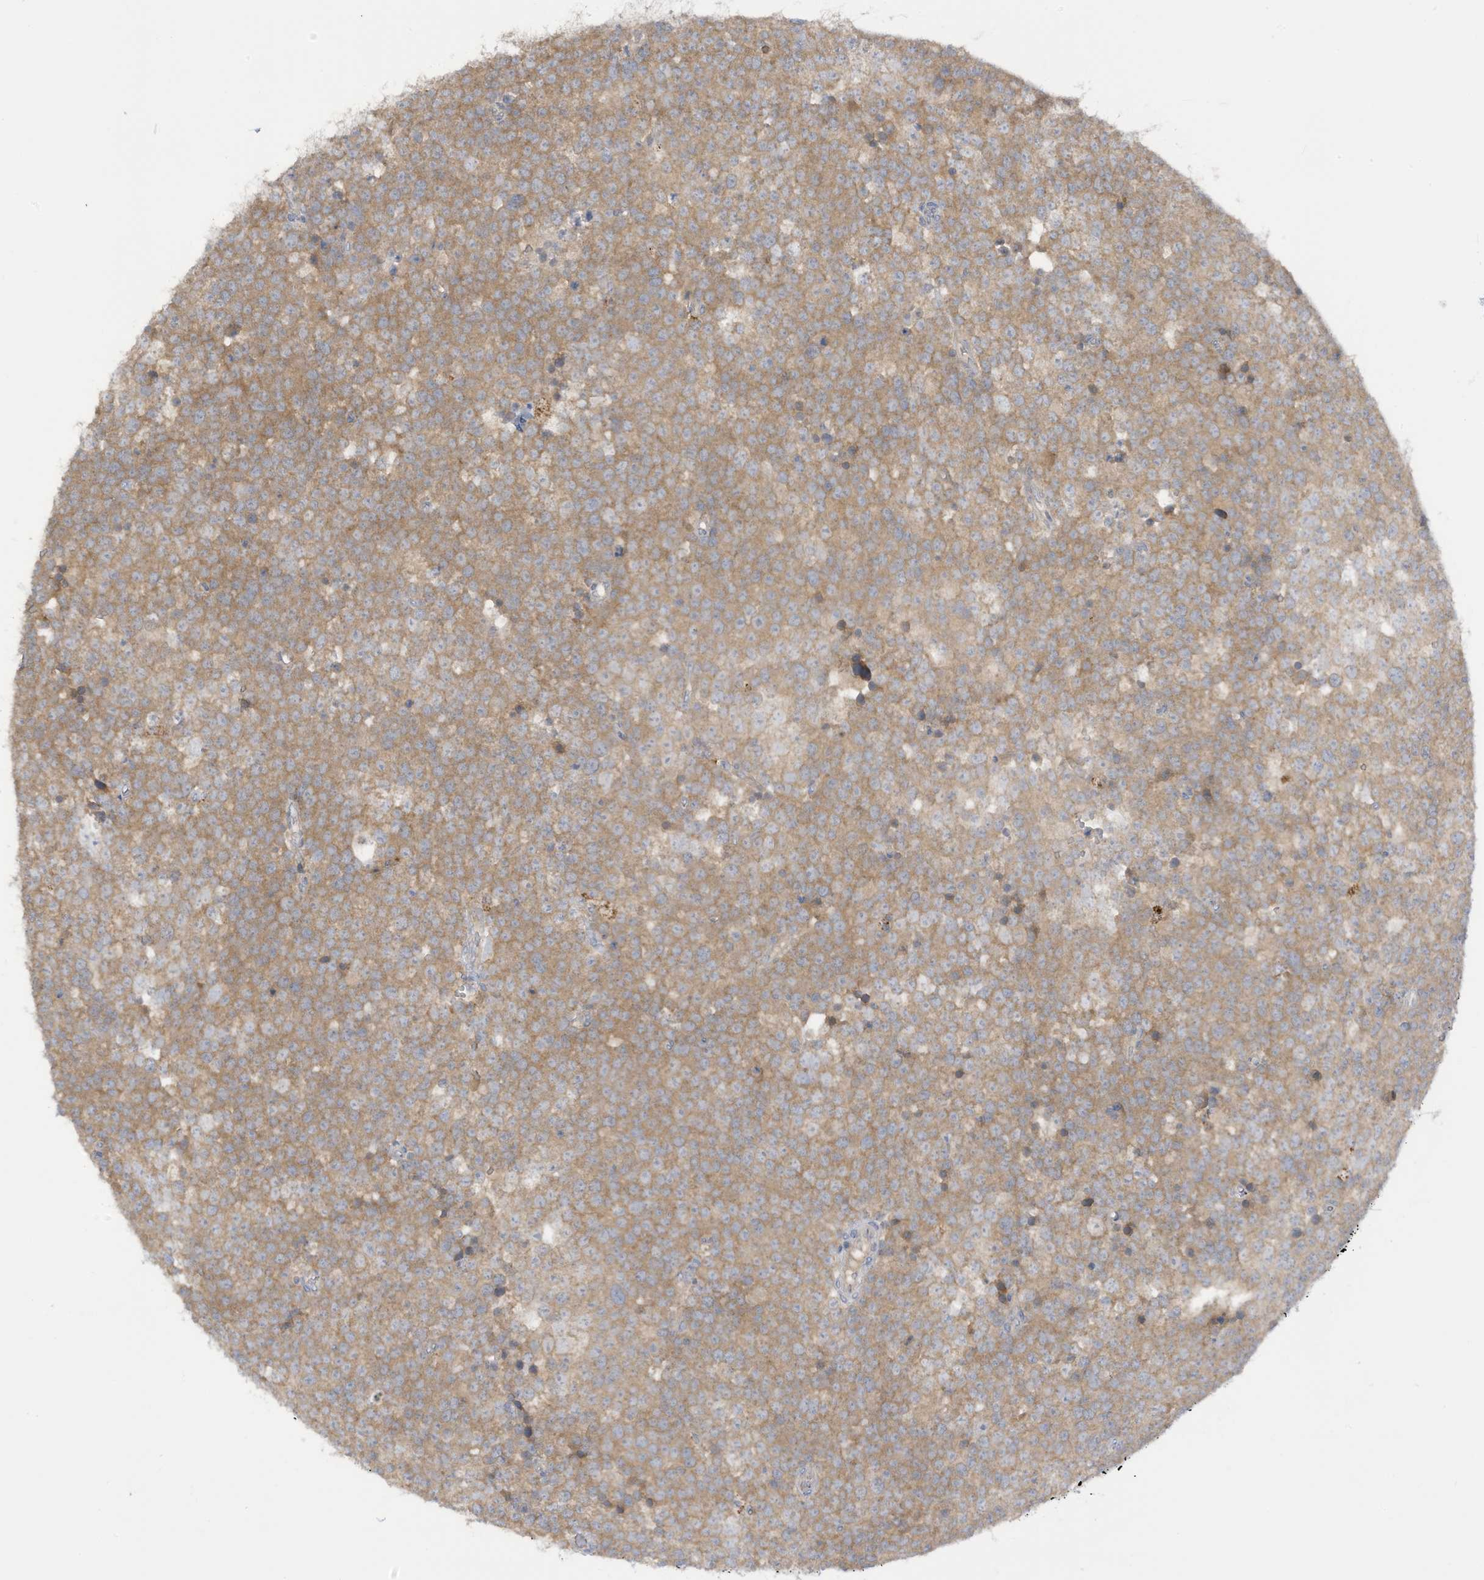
{"staining": {"intensity": "weak", "quantity": ">75%", "location": "cytoplasmic/membranous"}, "tissue": "testis cancer", "cell_type": "Tumor cells", "image_type": "cancer", "snomed": [{"axis": "morphology", "description": "Seminoma, NOS"}, {"axis": "topography", "description": "Testis"}], "caption": "Tumor cells demonstrate low levels of weak cytoplasmic/membranous expression in about >75% of cells in testis cancer (seminoma). (Stains: DAB (3,3'-diaminobenzidine) in brown, nuclei in blue, Microscopy: brightfield microscopy at high magnification).", "gene": "LRRN2", "patient": {"sex": "male", "age": 71}}